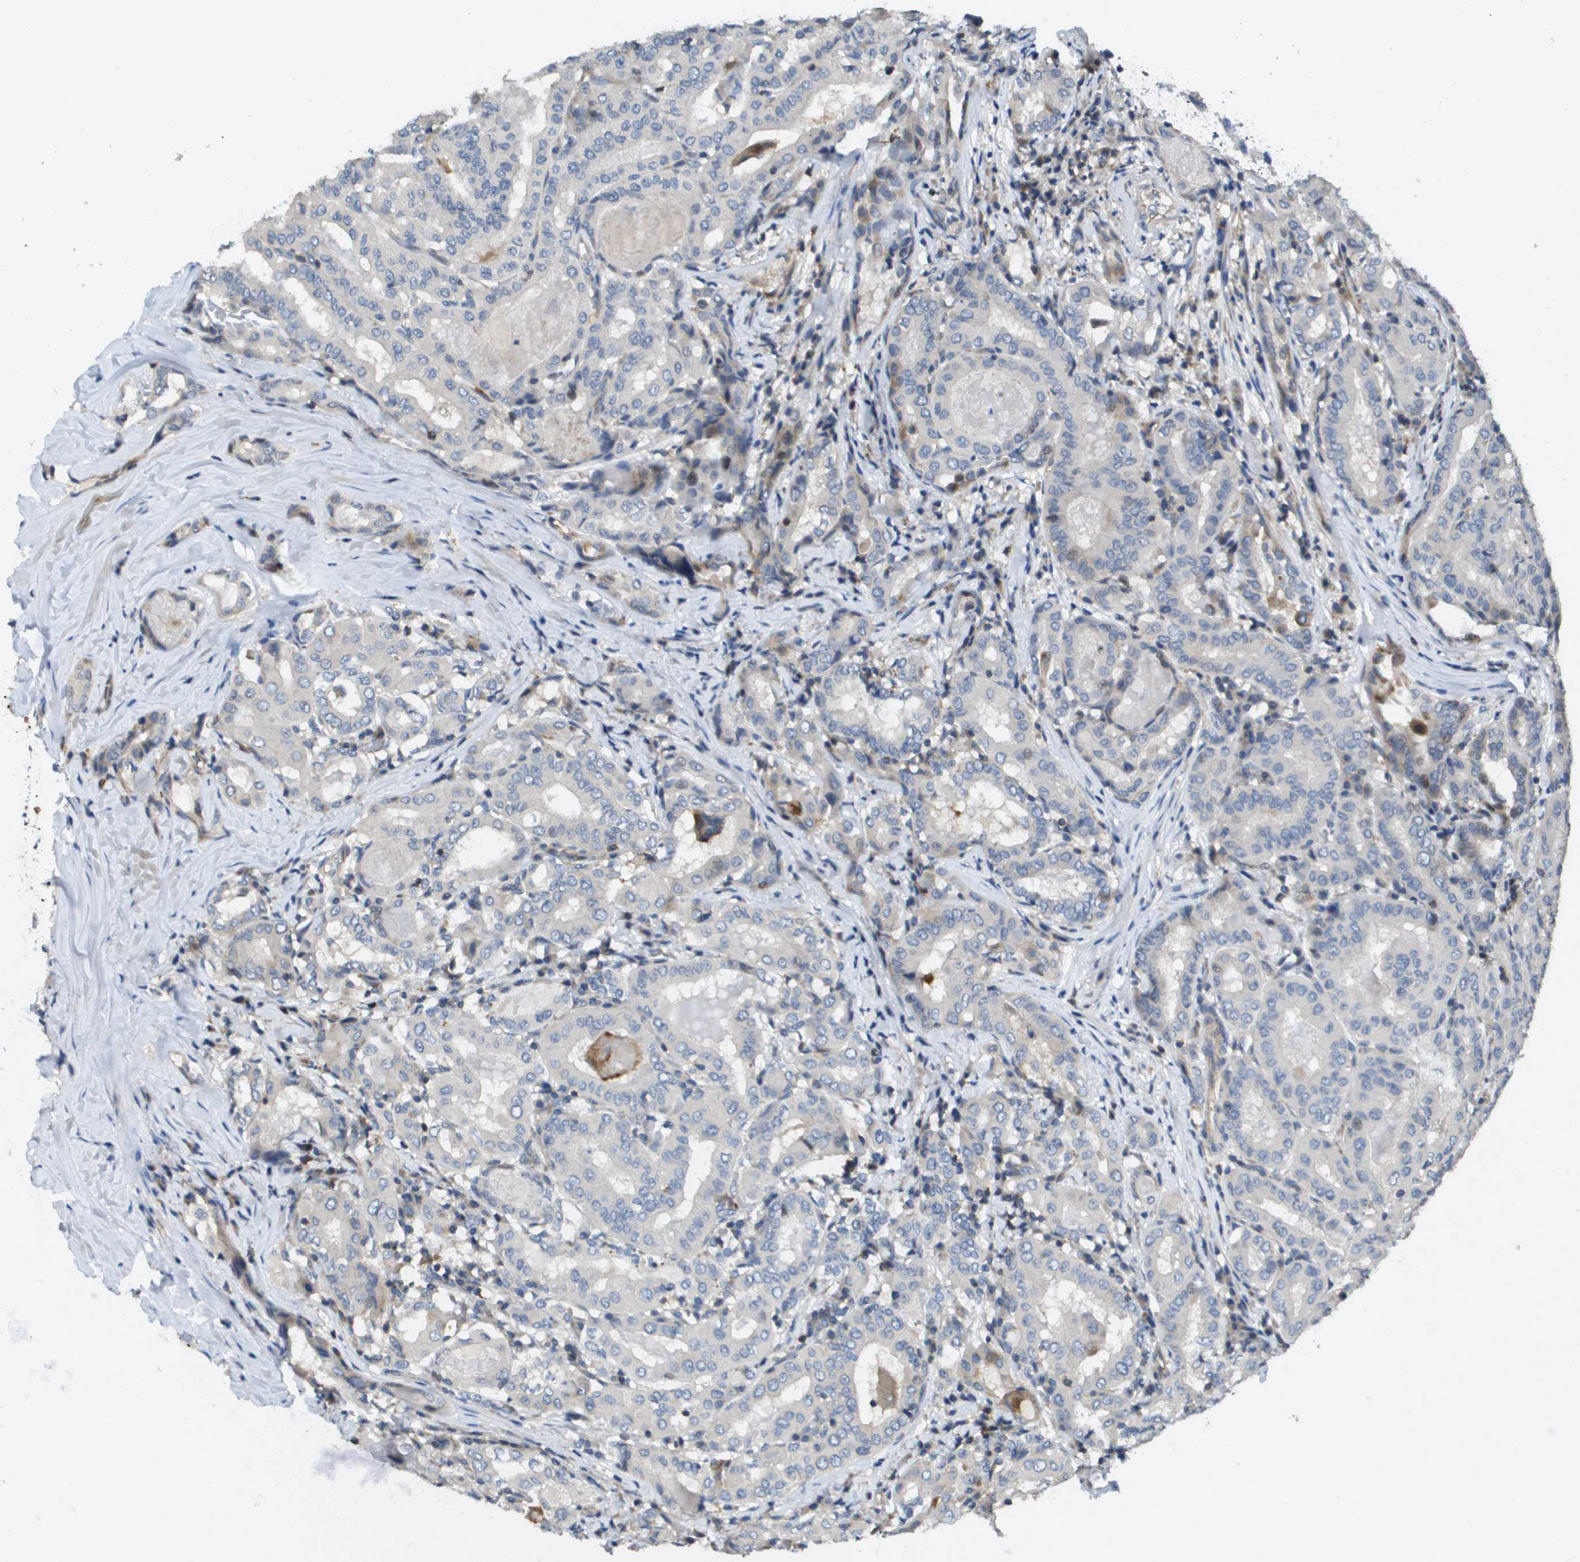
{"staining": {"intensity": "negative", "quantity": "none", "location": "none"}, "tissue": "thyroid cancer", "cell_type": "Tumor cells", "image_type": "cancer", "snomed": [{"axis": "morphology", "description": "Papillary adenocarcinoma, NOS"}, {"axis": "topography", "description": "Thyroid gland"}], "caption": "This is an immunohistochemistry image of thyroid cancer. There is no expression in tumor cells.", "gene": "SCN4B", "patient": {"sex": "female", "age": 42}}